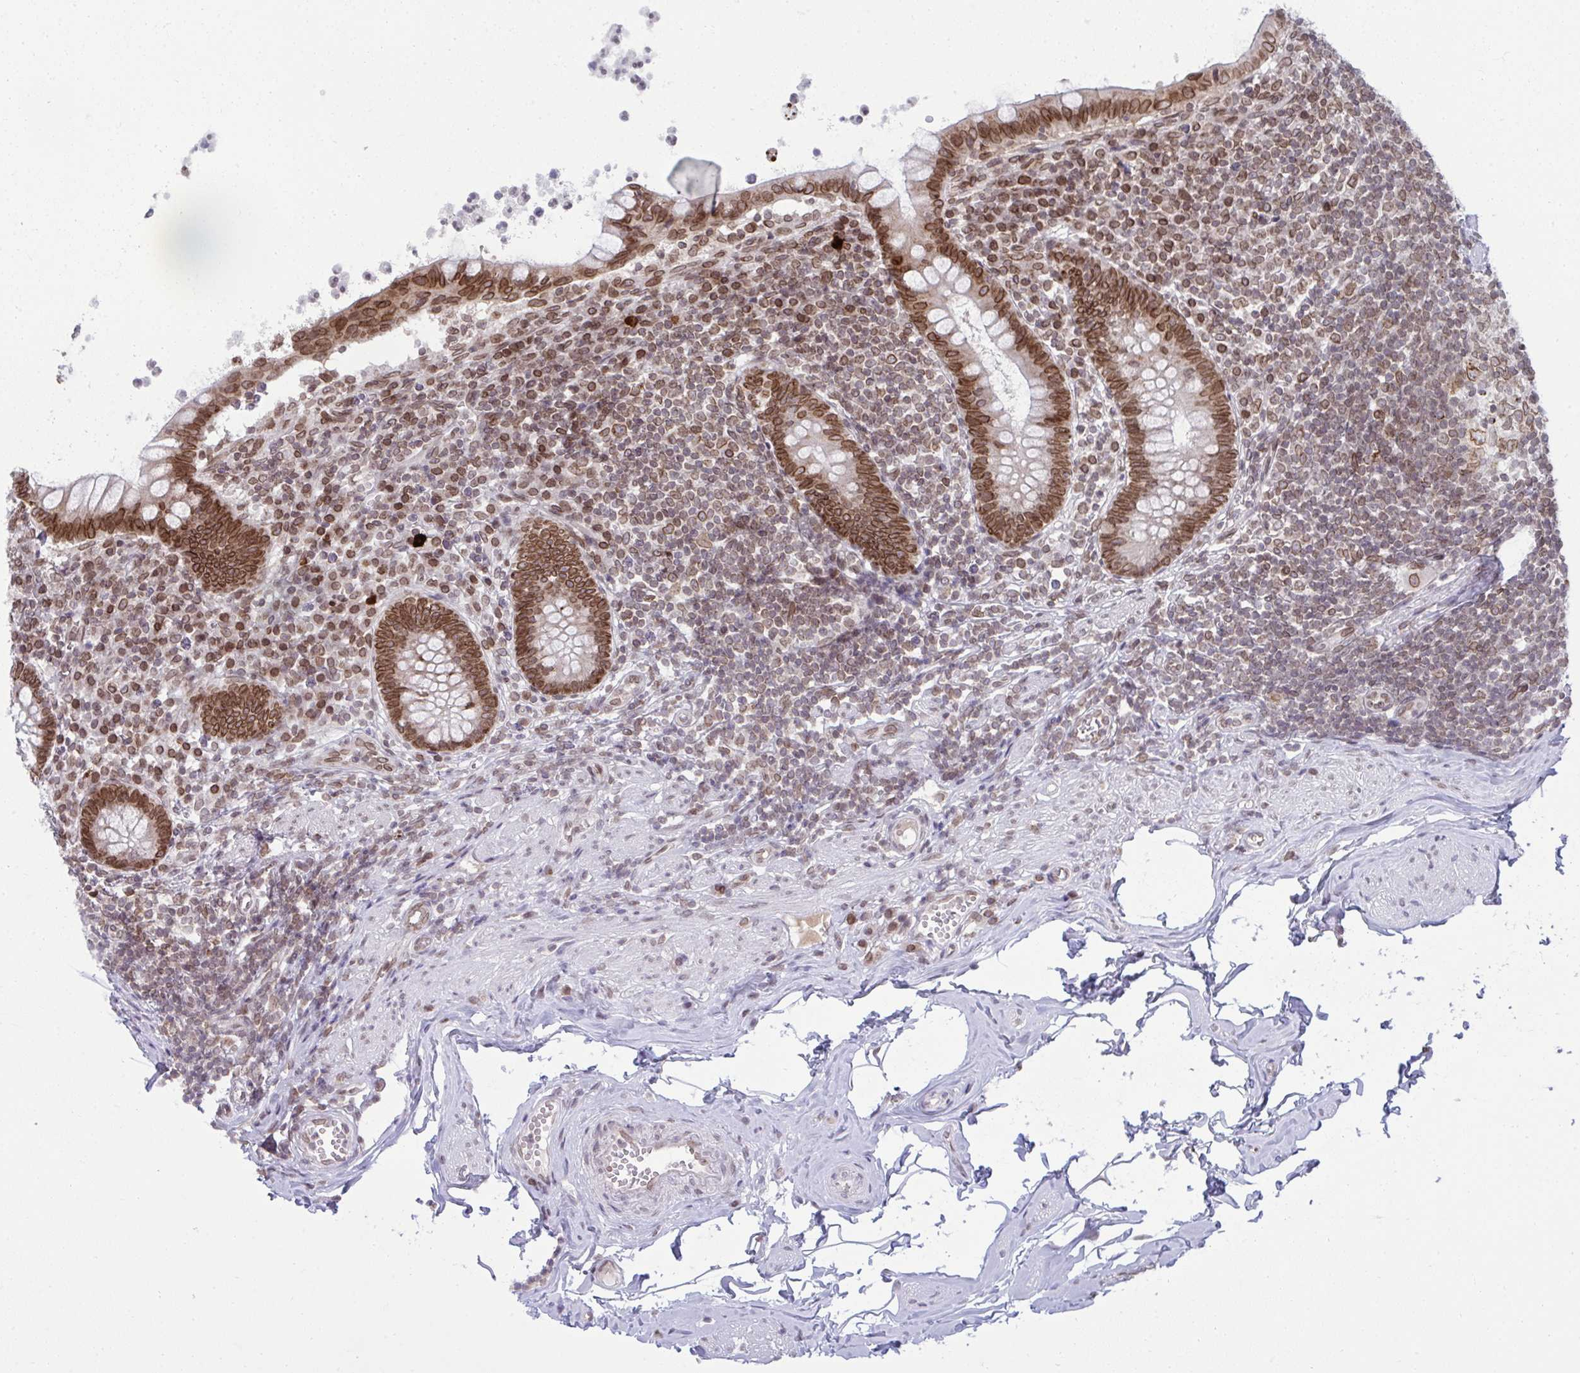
{"staining": {"intensity": "moderate", "quantity": ">75%", "location": "cytoplasmic/membranous,nuclear"}, "tissue": "appendix", "cell_type": "Glandular cells", "image_type": "normal", "snomed": [{"axis": "morphology", "description": "Normal tissue, NOS"}, {"axis": "topography", "description": "Appendix"}], "caption": "Glandular cells exhibit medium levels of moderate cytoplasmic/membranous,nuclear staining in about >75% of cells in normal appendix.", "gene": "RANBP2", "patient": {"sex": "female", "age": 56}}